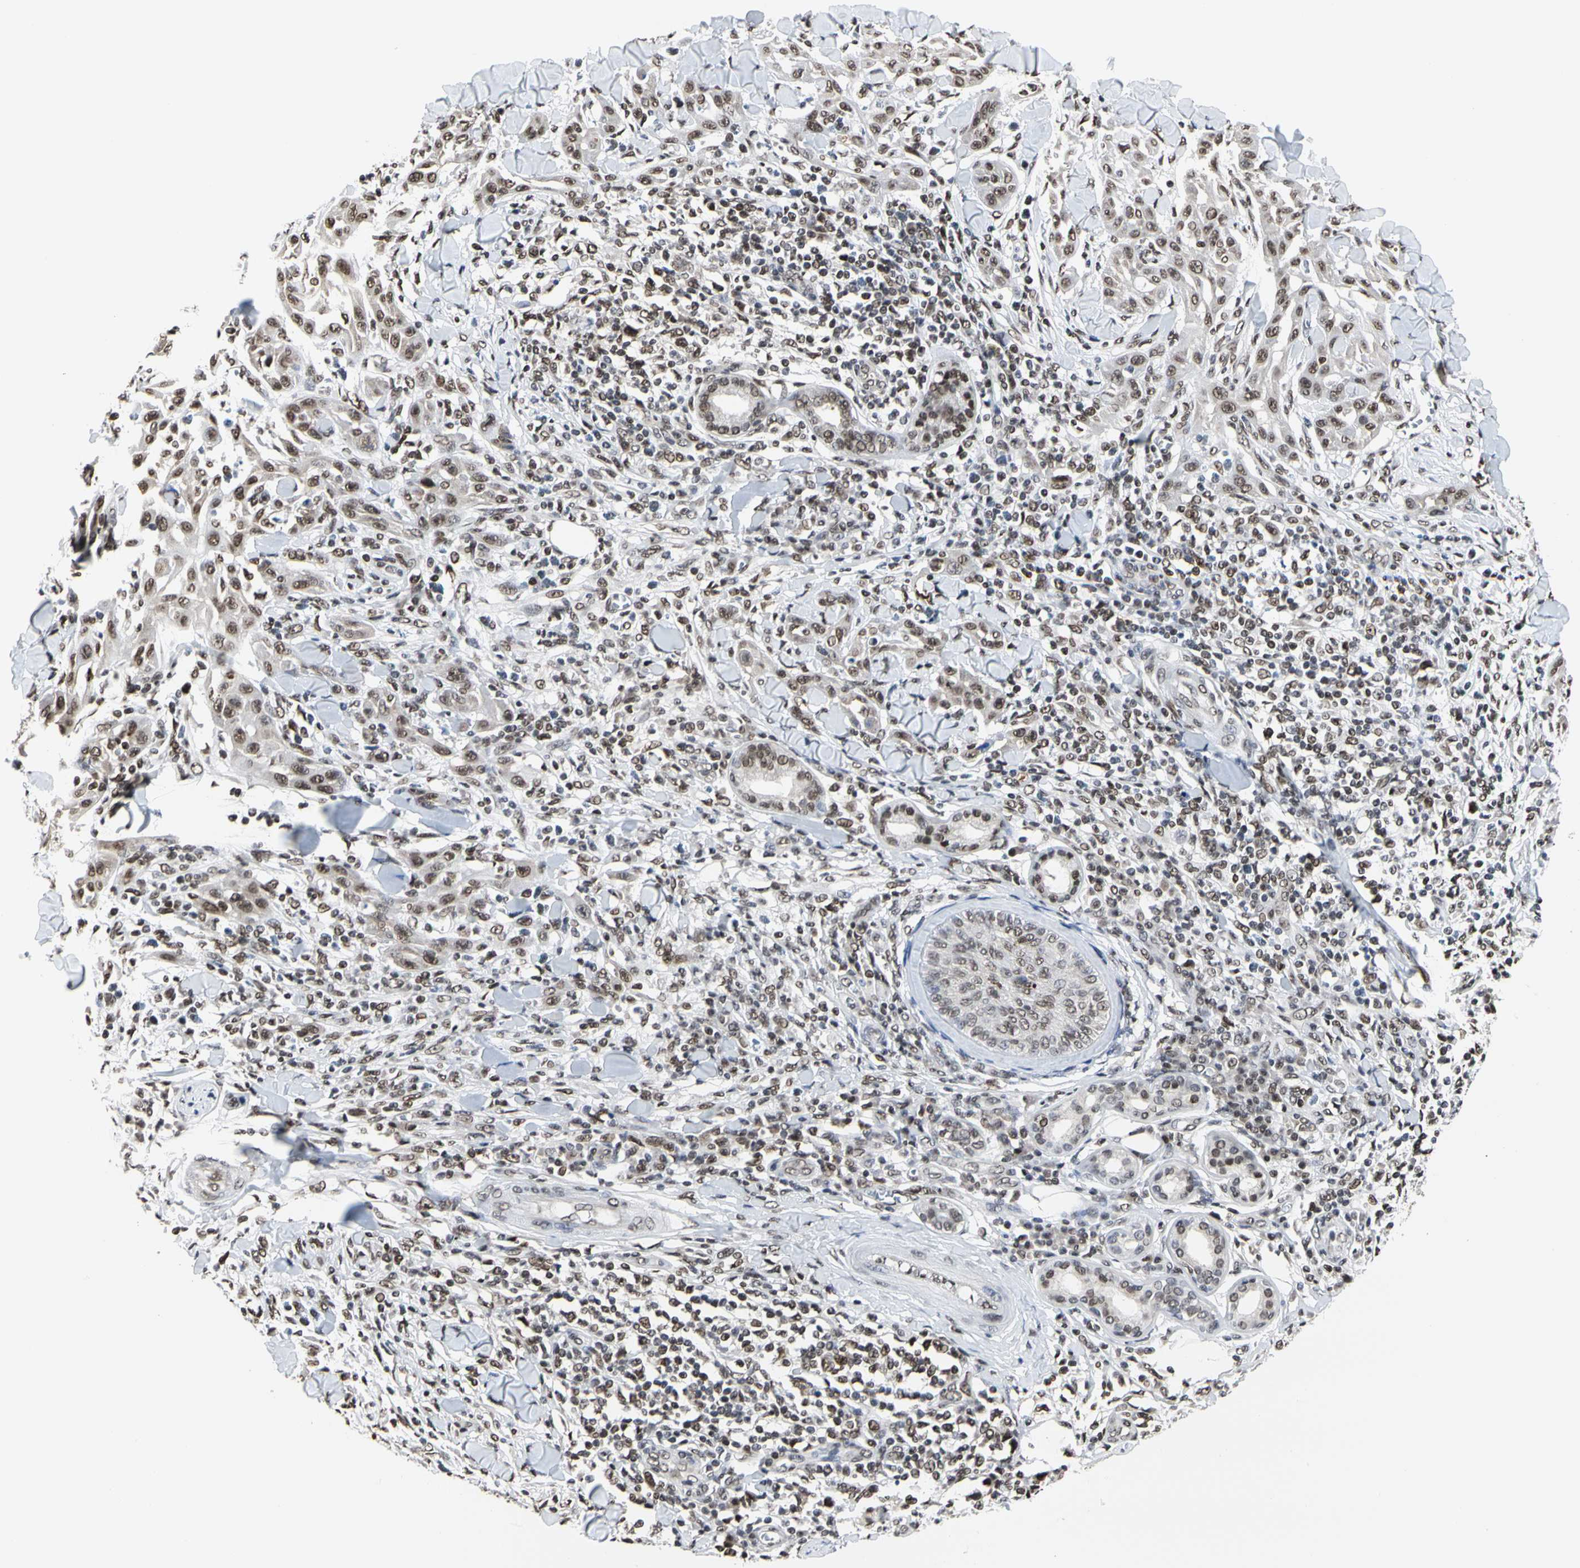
{"staining": {"intensity": "moderate", "quantity": ">75%", "location": "nuclear"}, "tissue": "skin cancer", "cell_type": "Tumor cells", "image_type": "cancer", "snomed": [{"axis": "morphology", "description": "Squamous cell carcinoma, NOS"}, {"axis": "topography", "description": "Skin"}], "caption": "Protein expression analysis of skin cancer exhibits moderate nuclear positivity in about >75% of tumor cells.", "gene": "PRMT3", "patient": {"sex": "male", "age": 24}}